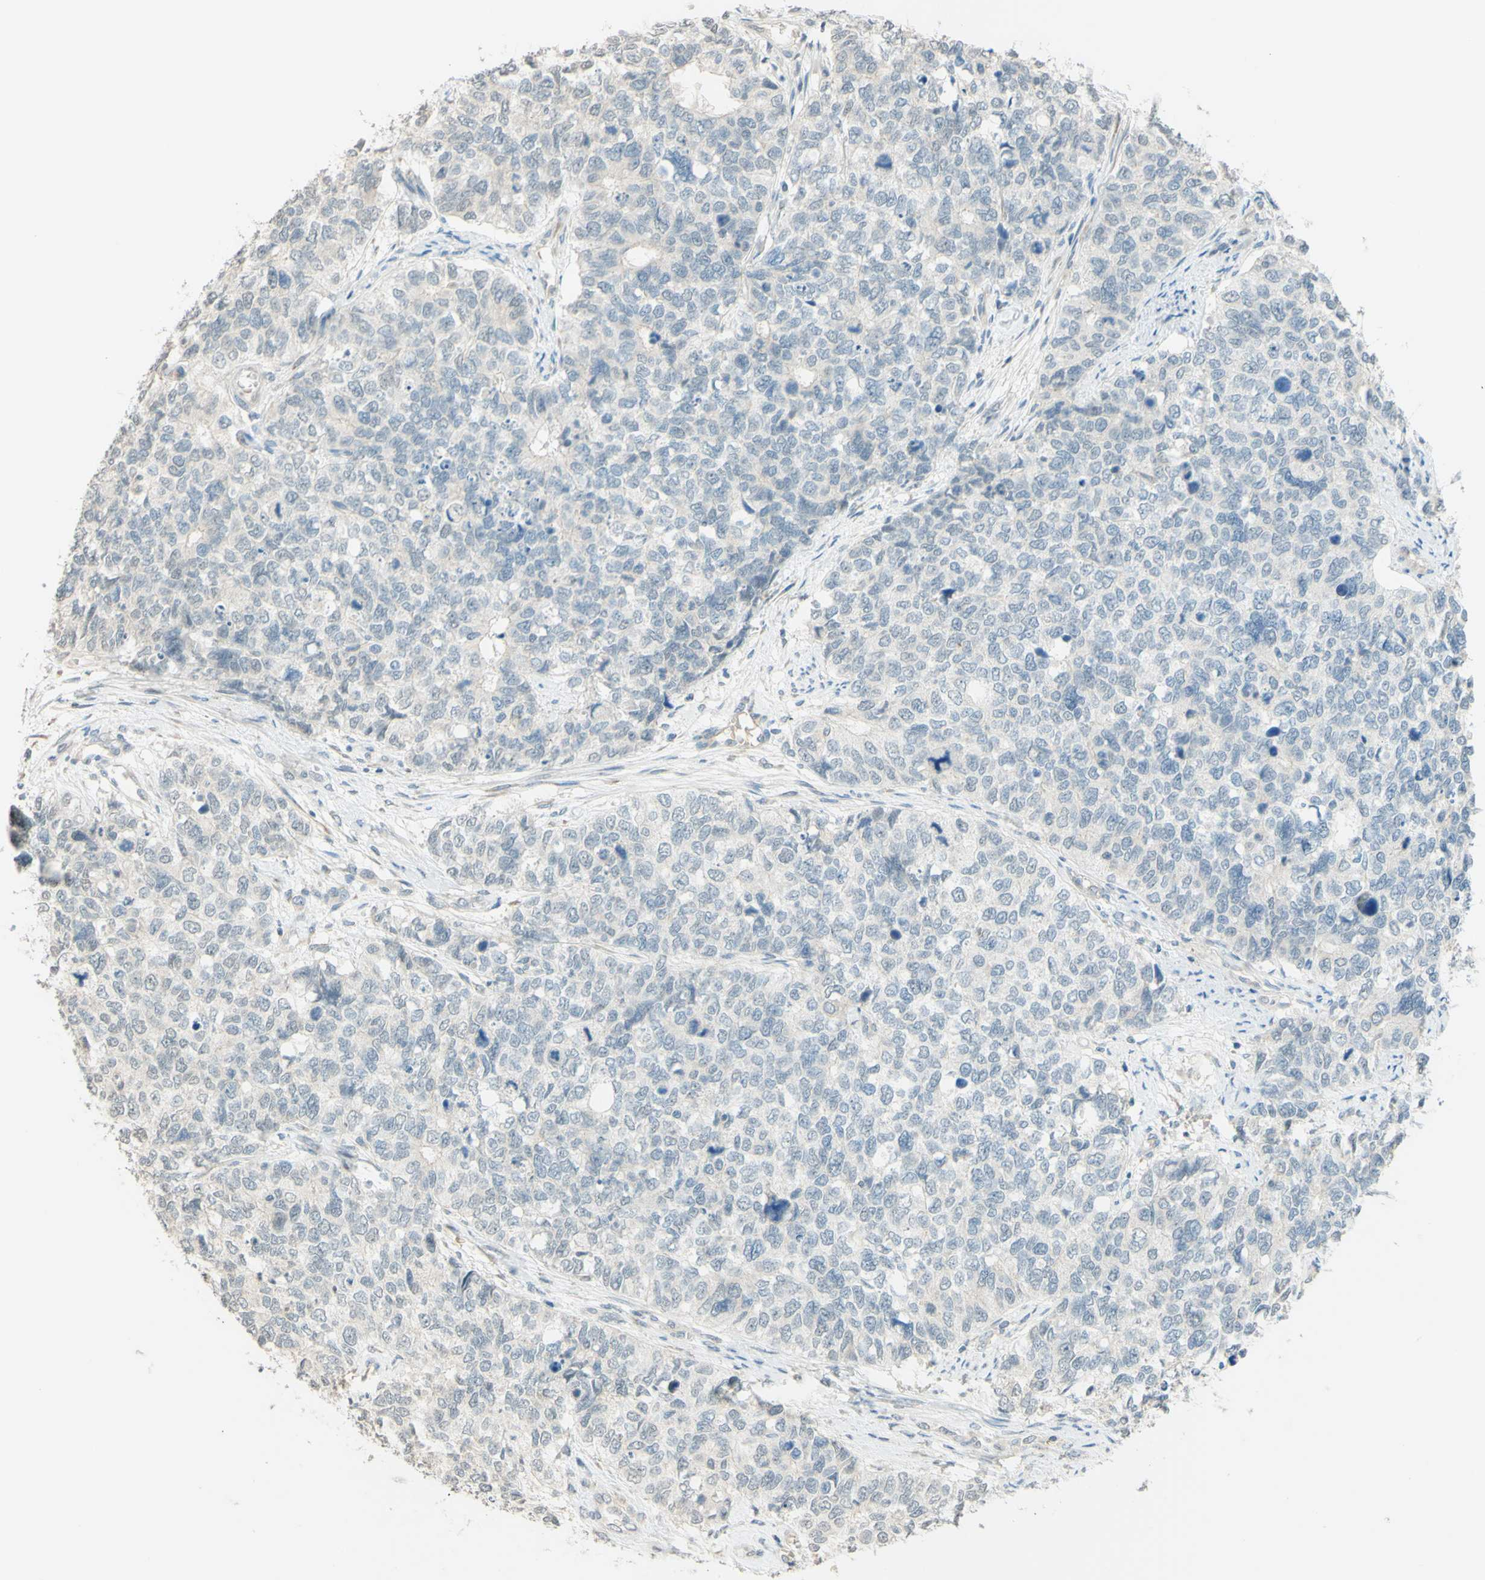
{"staining": {"intensity": "negative", "quantity": "none", "location": "none"}, "tissue": "cervical cancer", "cell_type": "Tumor cells", "image_type": "cancer", "snomed": [{"axis": "morphology", "description": "Squamous cell carcinoma, NOS"}, {"axis": "topography", "description": "Cervix"}], "caption": "The photomicrograph exhibits no significant staining in tumor cells of cervical cancer (squamous cell carcinoma).", "gene": "MAG", "patient": {"sex": "female", "age": 63}}